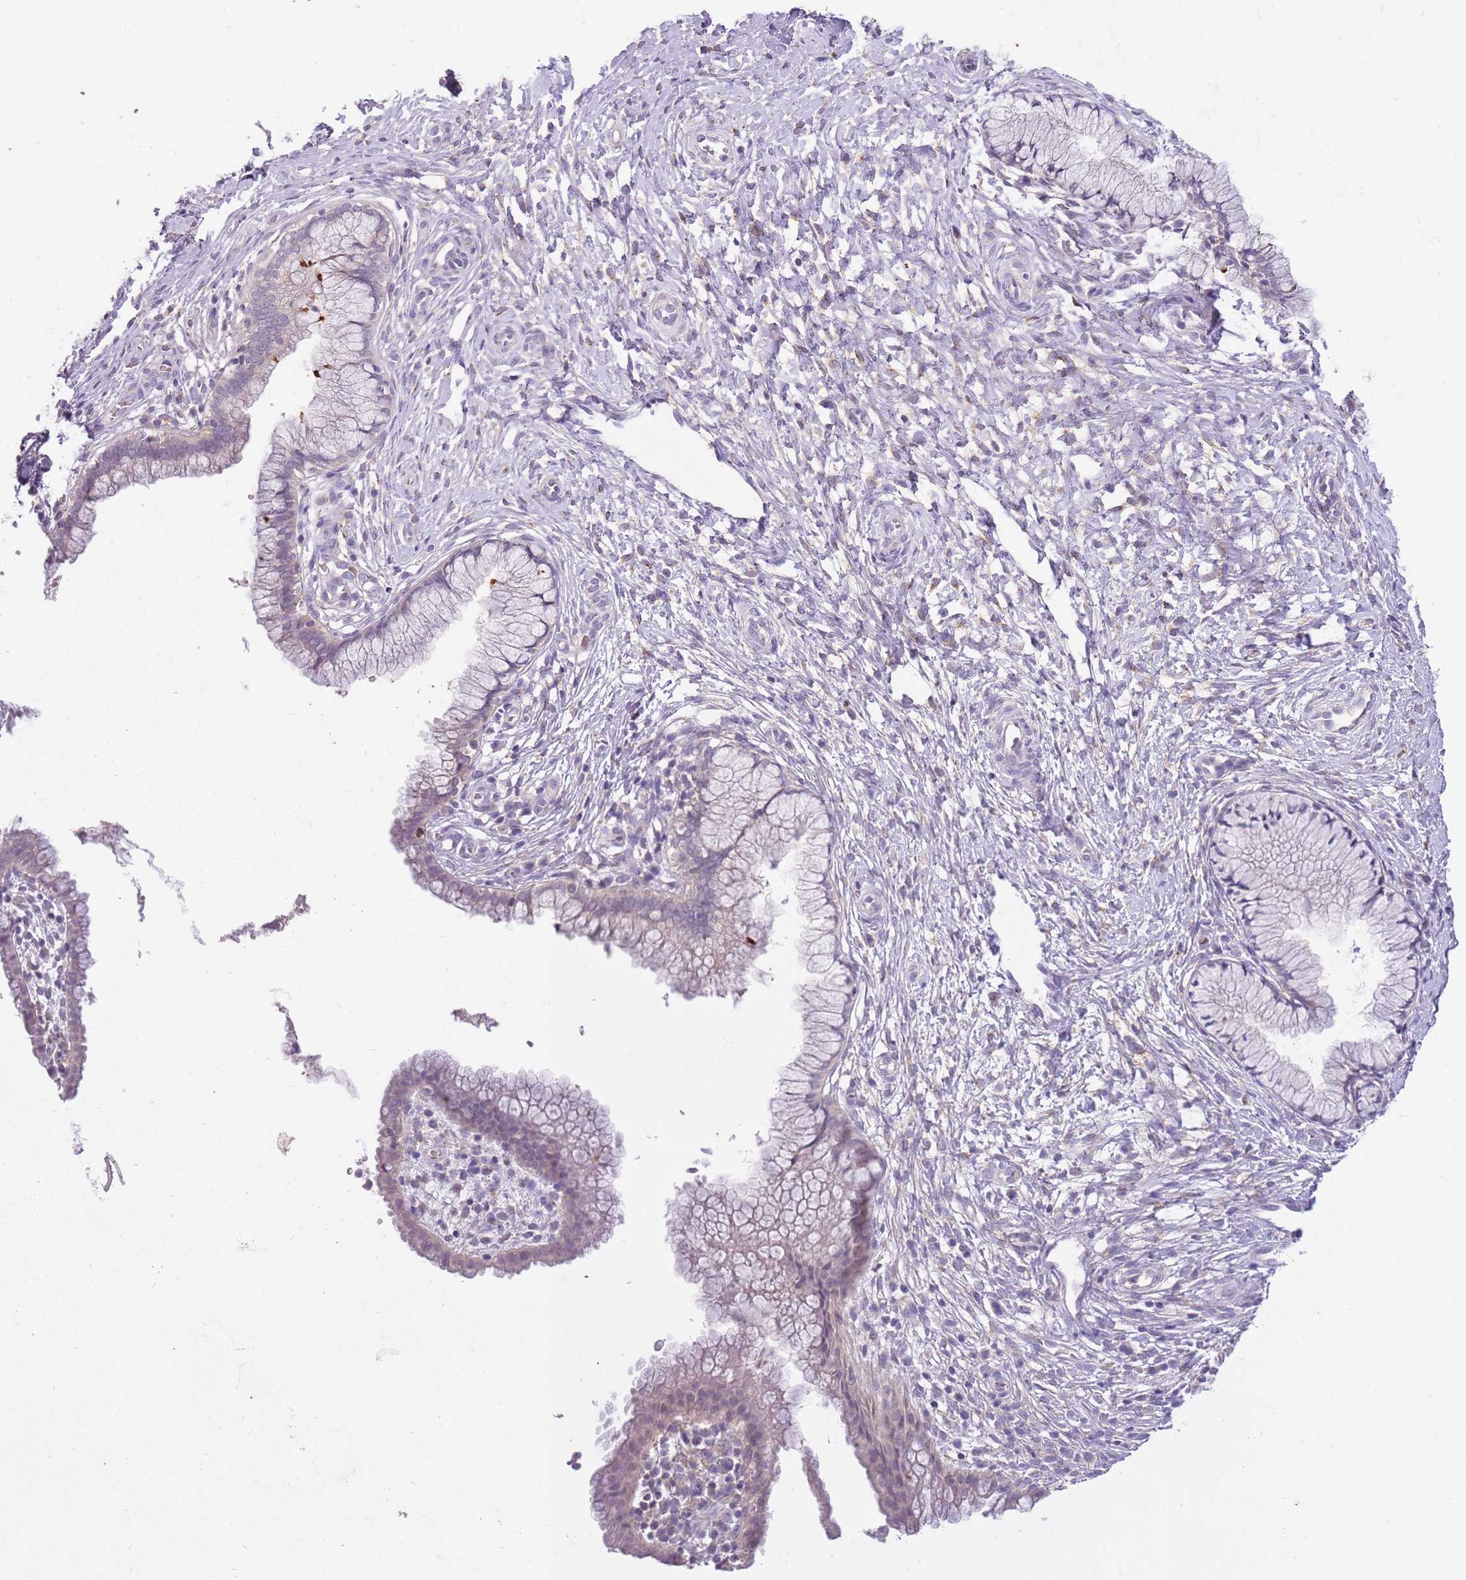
{"staining": {"intensity": "moderate", "quantity": "<25%", "location": "cytoplasmic/membranous"}, "tissue": "cervix", "cell_type": "Glandular cells", "image_type": "normal", "snomed": [{"axis": "morphology", "description": "Normal tissue, NOS"}, {"axis": "topography", "description": "Cervix"}], "caption": "Immunohistochemistry (IHC) (DAB (3,3'-diaminobenzidine)) staining of benign cervix shows moderate cytoplasmic/membranous protein expression in about <25% of glandular cells.", "gene": "CFAP73", "patient": {"sex": "female", "age": 36}}